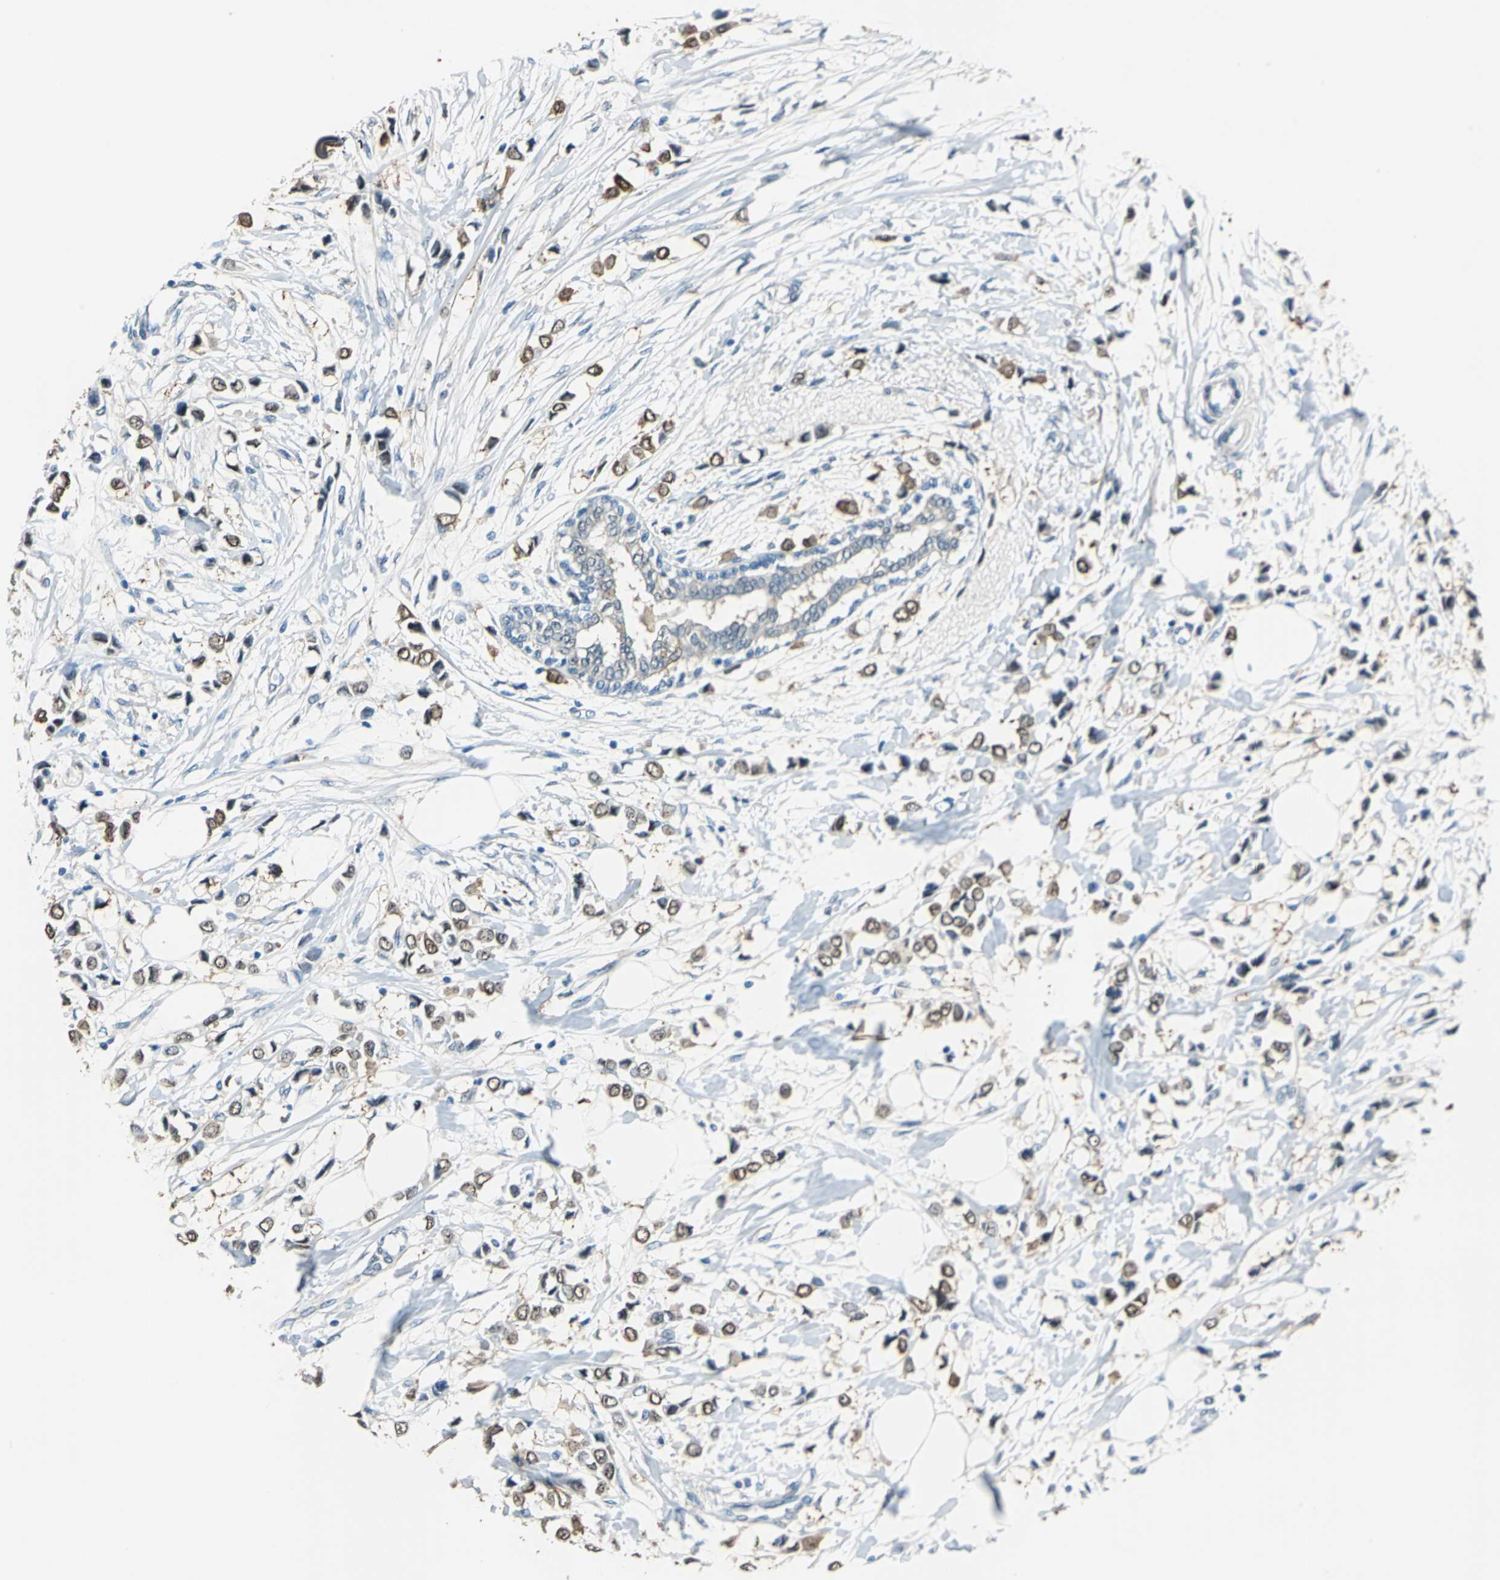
{"staining": {"intensity": "moderate", "quantity": ">75%", "location": "cytoplasmic/membranous,nuclear"}, "tissue": "breast cancer", "cell_type": "Tumor cells", "image_type": "cancer", "snomed": [{"axis": "morphology", "description": "Lobular carcinoma"}, {"axis": "topography", "description": "Breast"}], "caption": "Tumor cells exhibit moderate cytoplasmic/membranous and nuclear expression in about >75% of cells in breast cancer (lobular carcinoma).", "gene": "FKBP4", "patient": {"sex": "female", "age": 51}}